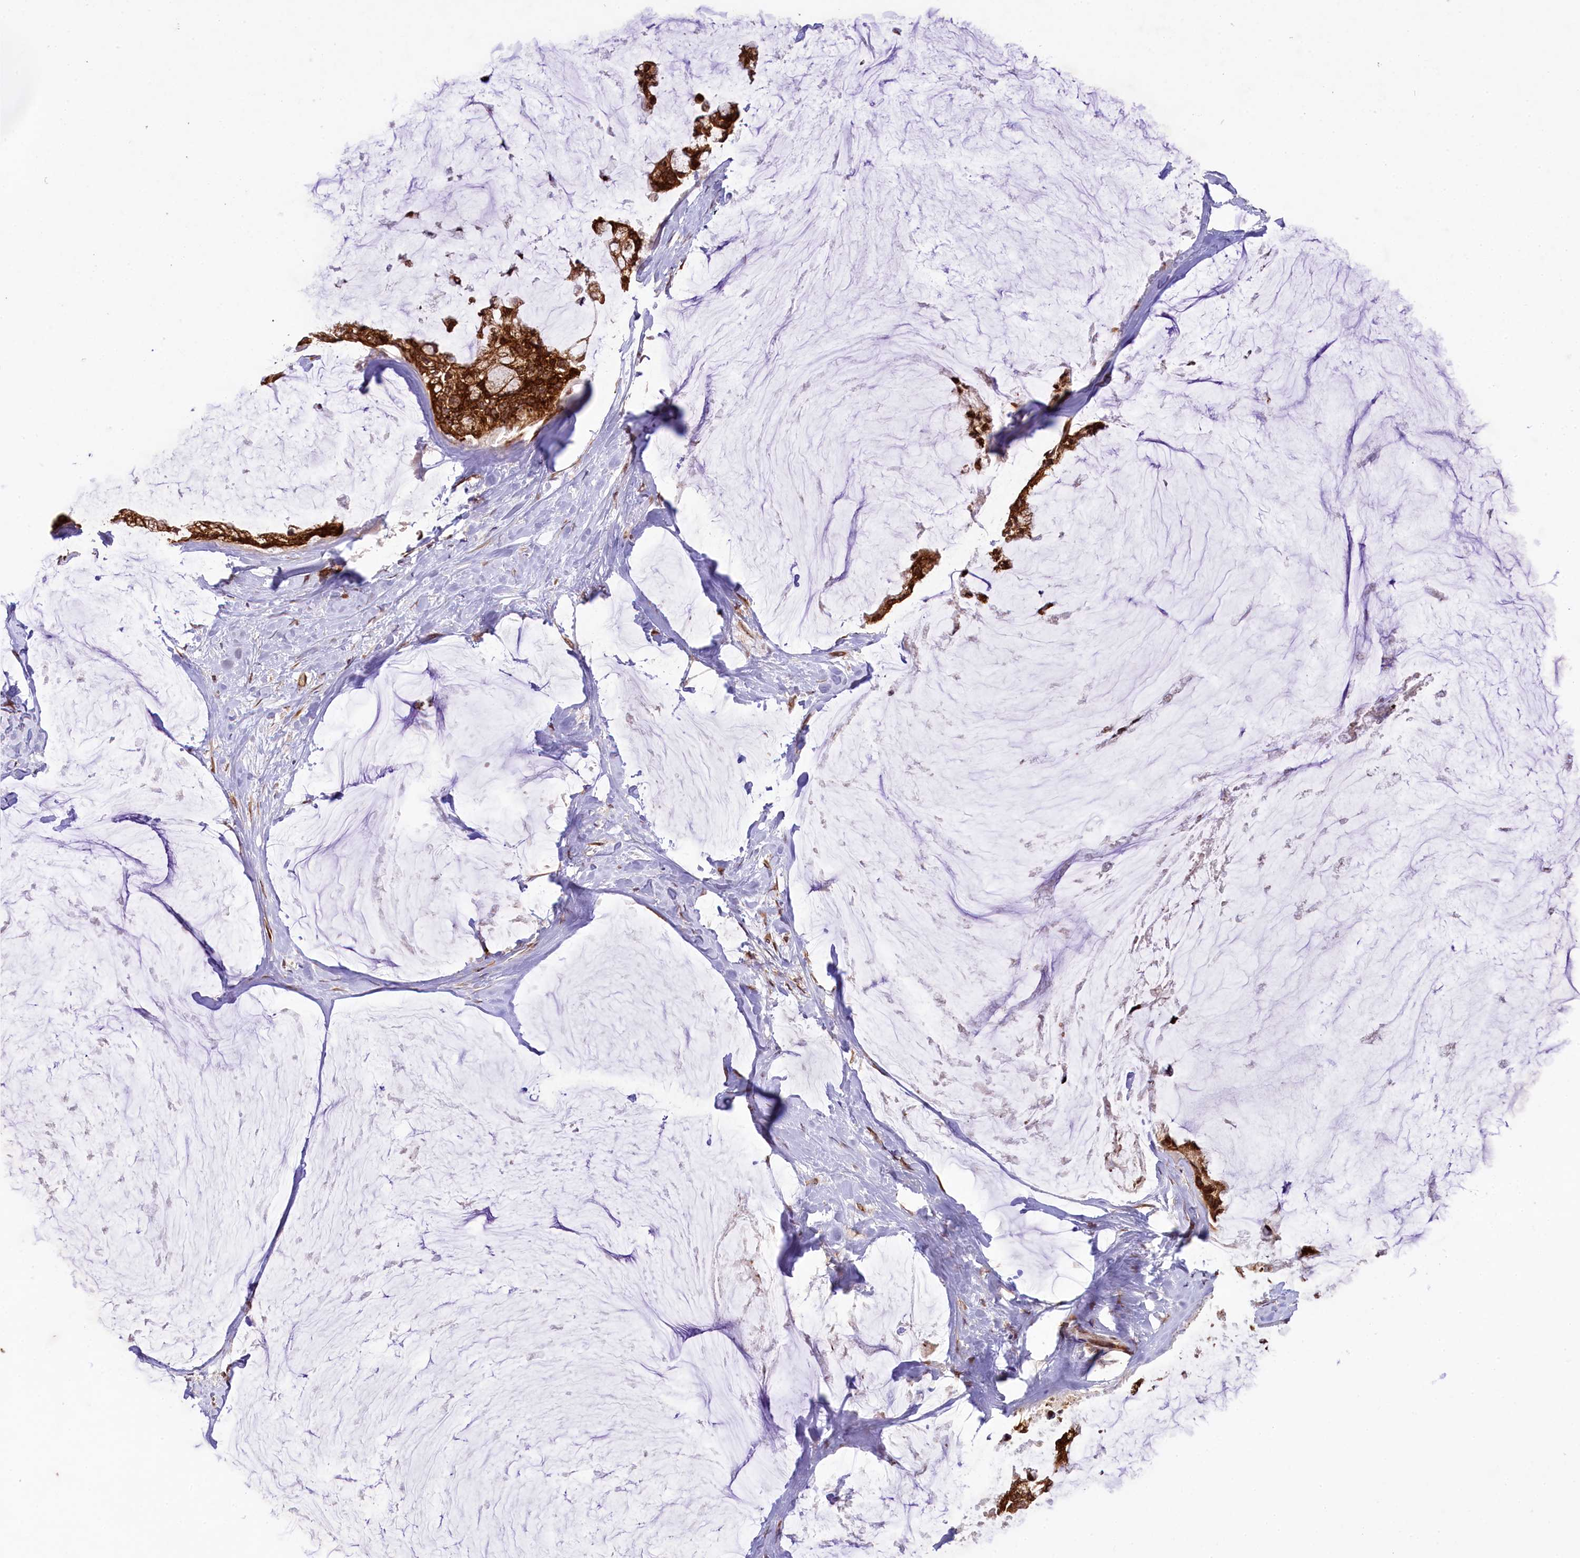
{"staining": {"intensity": "moderate", "quantity": ">75%", "location": "cytoplasmic/membranous"}, "tissue": "ovarian cancer", "cell_type": "Tumor cells", "image_type": "cancer", "snomed": [{"axis": "morphology", "description": "Cystadenocarcinoma, mucinous, NOS"}, {"axis": "topography", "description": "Ovary"}], "caption": "Immunohistochemistry (IHC) of human ovarian mucinous cystadenocarcinoma shows medium levels of moderate cytoplasmic/membranous positivity in about >75% of tumor cells. (DAB (3,3'-diaminobenzidine) IHC with brightfield microscopy, high magnification).", "gene": "LARP4", "patient": {"sex": "female", "age": 39}}